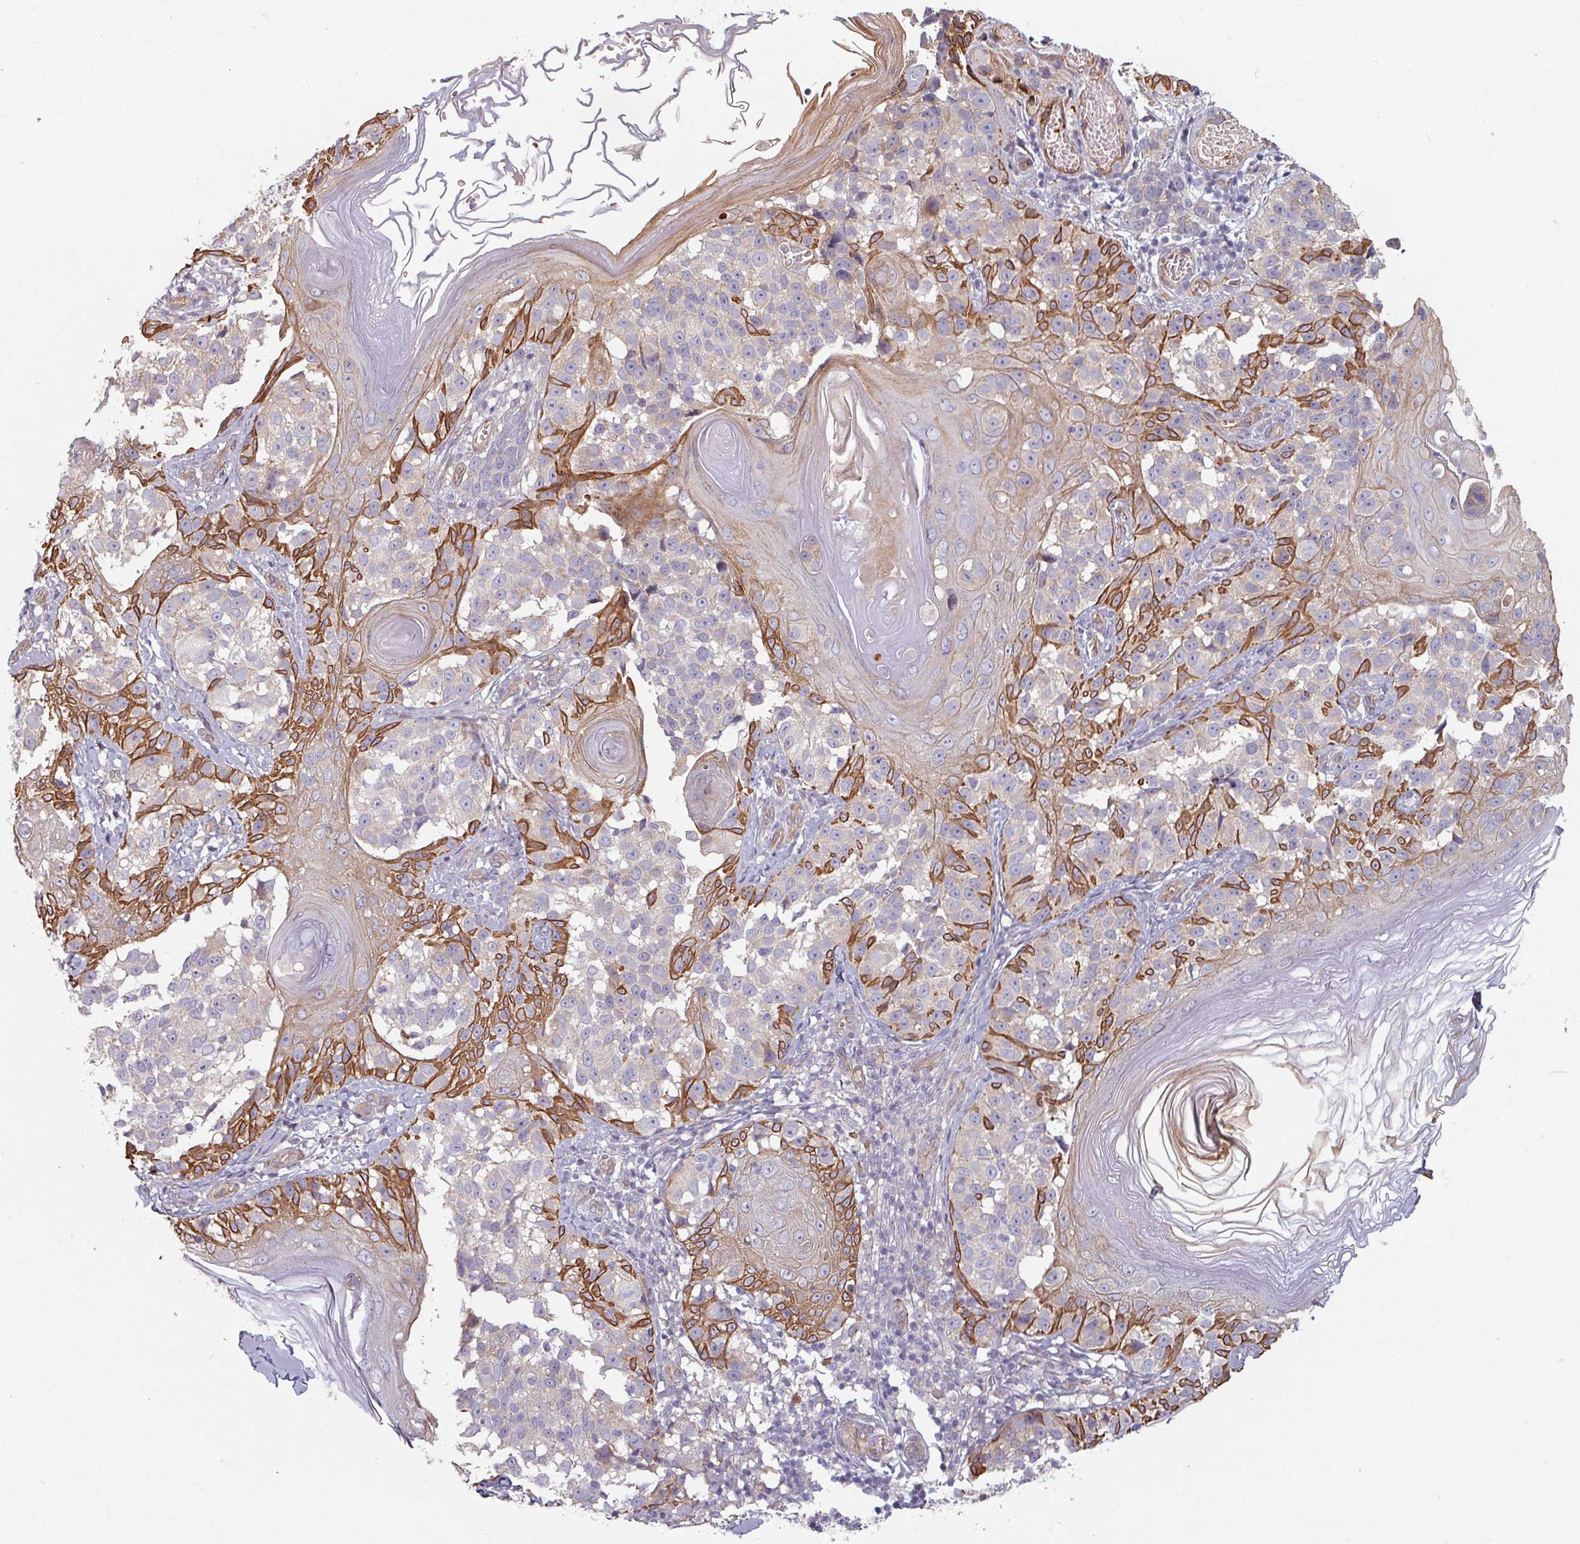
{"staining": {"intensity": "moderate", "quantity": "25%-75%", "location": "cytoplasmic/membranous"}, "tissue": "melanoma", "cell_type": "Tumor cells", "image_type": "cancer", "snomed": [{"axis": "morphology", "description": "Malignant melanoma, NOS"}, {"axis": "topography", "description": "Skin"}], "caption": "Immunohistochemical staining of human melanoma reveals medium levels of moderate cytoplasmic/membranous expression in approximately 25%-75% of tumor cells.", "gene": "C4BPB", "patient": {"sex": "male", "age": 73}}